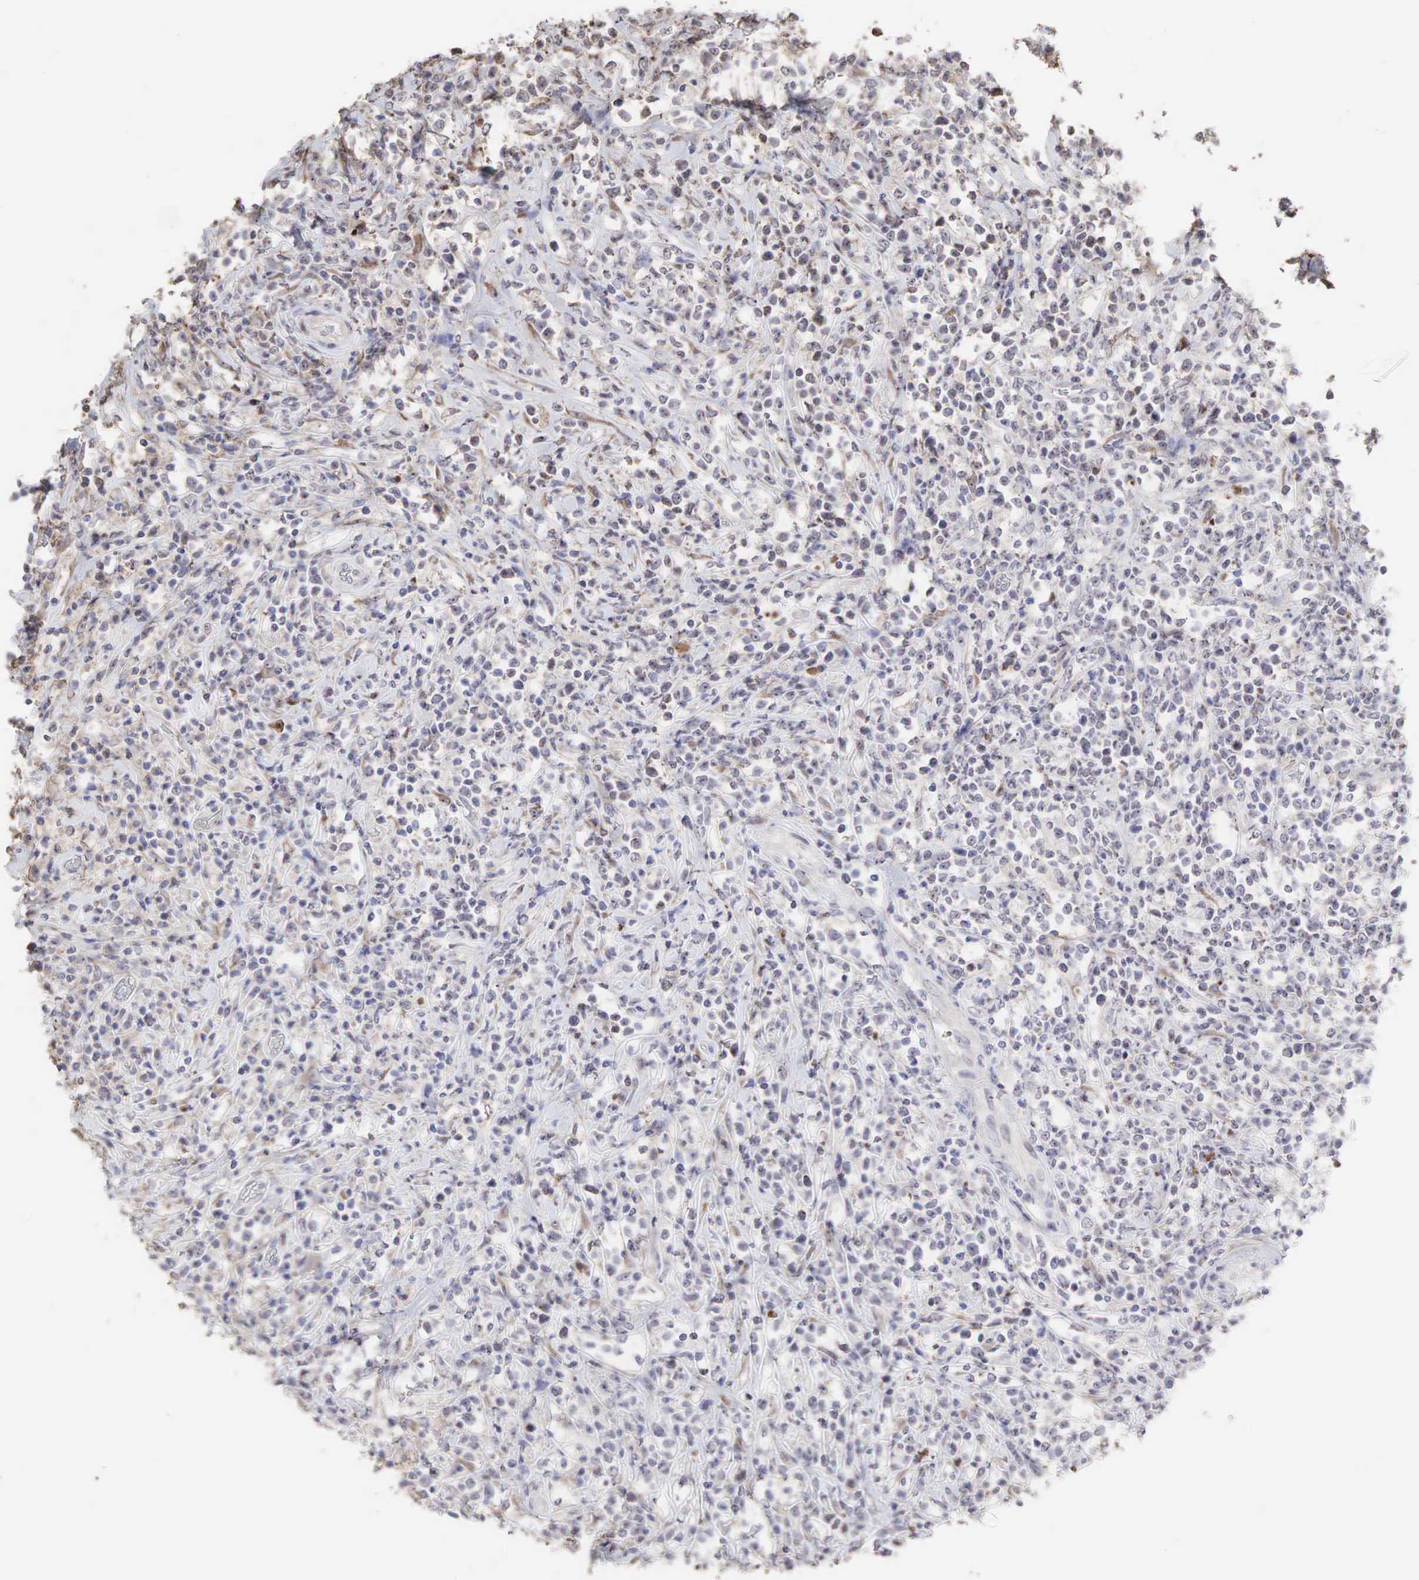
{"staining": {"intensity": "weak", "quantity": "25%-75%", "location": "cytoplasmic/membranous,nuclear"}, "tissue": "lymphoma", "cell_type": "Tumor cells", "image_type": "cancer", "snomed": [{"axis": "morphology", "description": "Malignant lymphoma, non-Hodgkin's type, High grade"}, {"axis": "topography", "description": "Colon"}], "caption": "A high-resolution photomicrograph shows immunohistochemistry staining of malignant lymphoma, non-Hodgkin's type (high-grade), which displays weak cytoplasmic/membranous and nuclear staining in about 25%-75% of tumor cells.", "gene": "DKC1", "patient": {"sex": "male", "age": 82}}